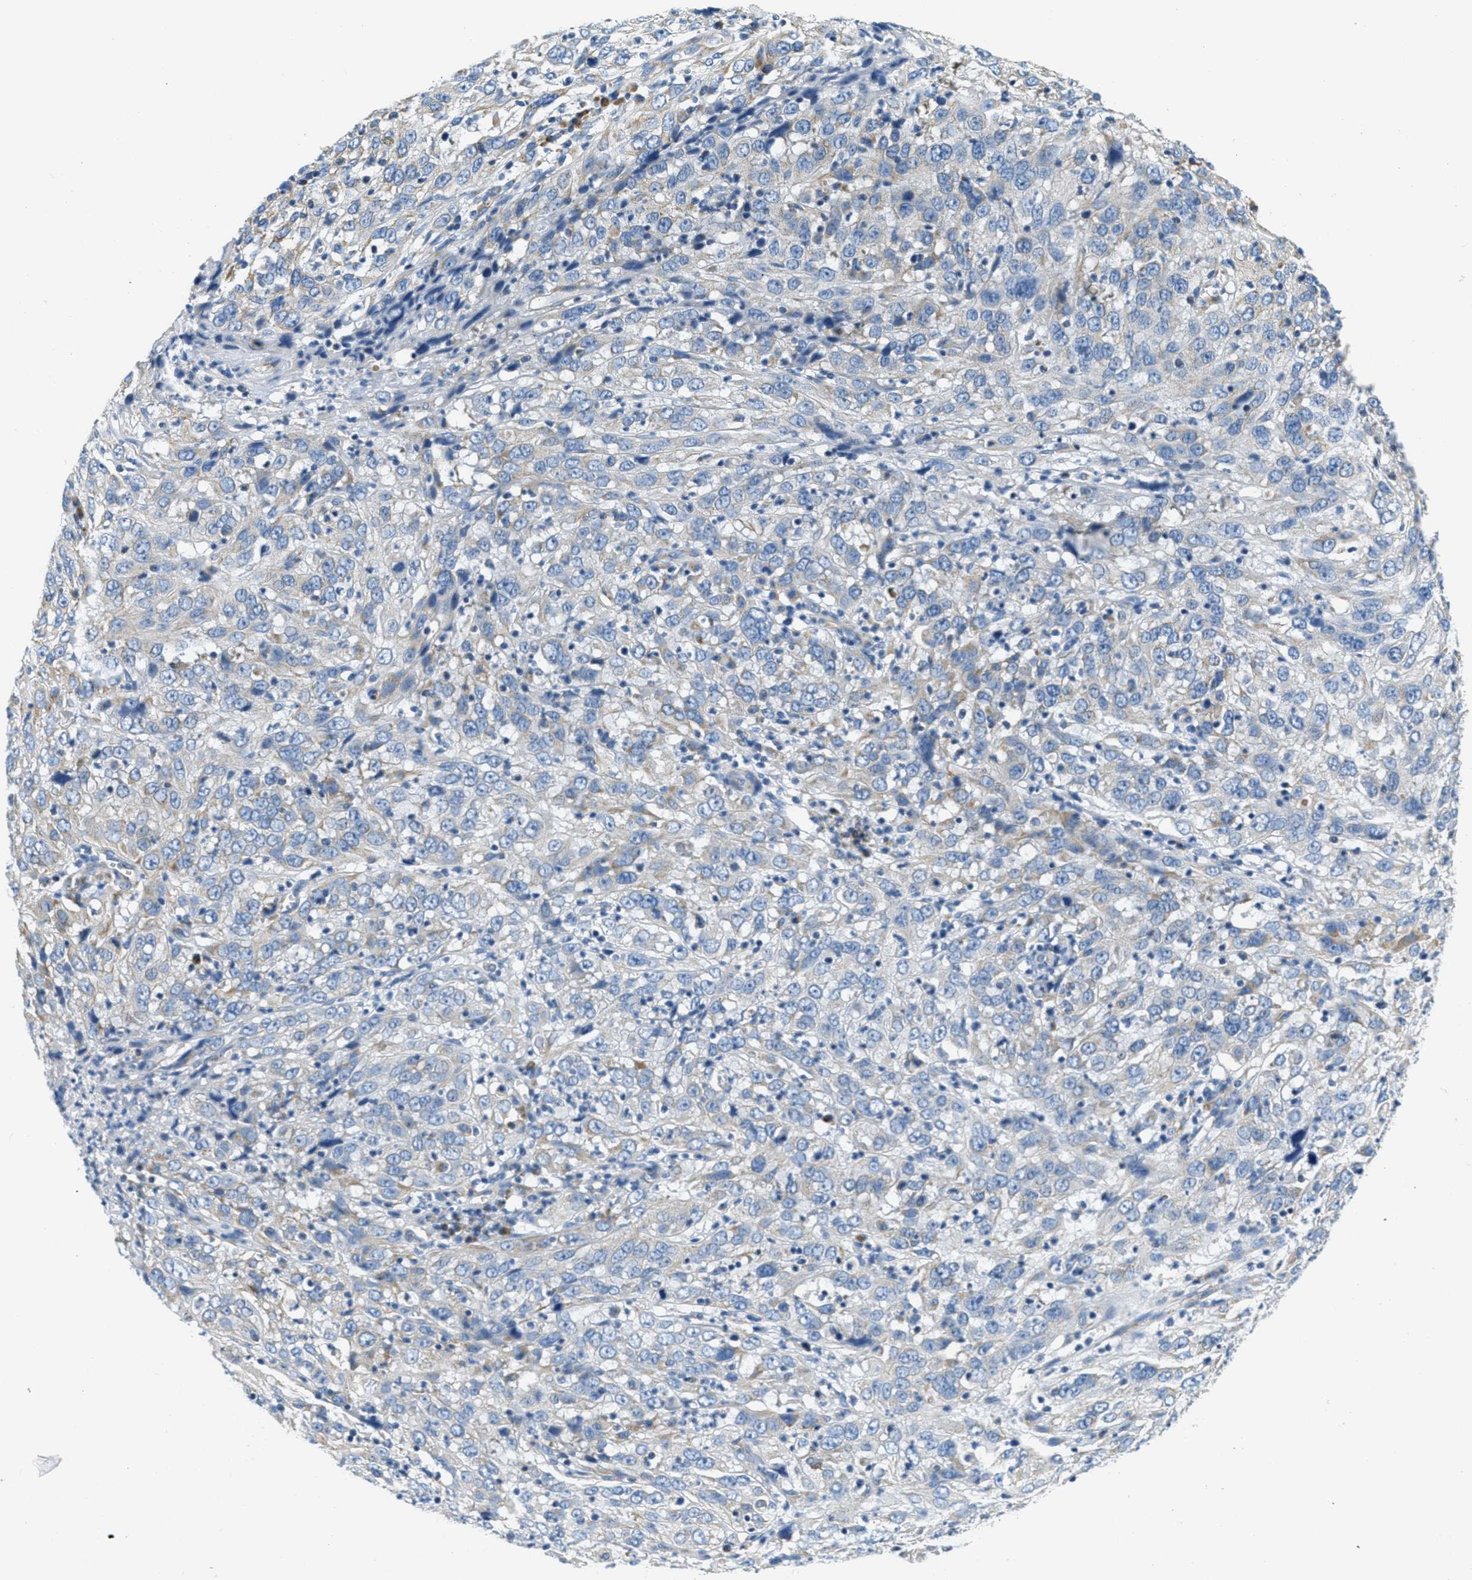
{"staining": {"intensity": "moderate", "quantity": "<25%", "location": "cytoplasmic/membranous"}, "tissue": "cervical cancer", "cell_type": "Tumor cells", "image_type": "cancer", "snomed": [{"axis": "morphology", "description": "Squamous cell carcinoma, NOS"}, {"axis": "topography", "description": "Cervix"}], "caption": "Protein expression analysis of human cervical squamous cell carcinoma reveals moderate cytoplasmic/membranous expression in approximately <25% of tumor cells. The staining was performed using DAB (3,3'-diaminobenzidine), with brown indicating positive protein expression. Nuclei are stained blue with hematoxylin.", "gene": "CA4", "patient": {"sex": "female", "age": 32}}